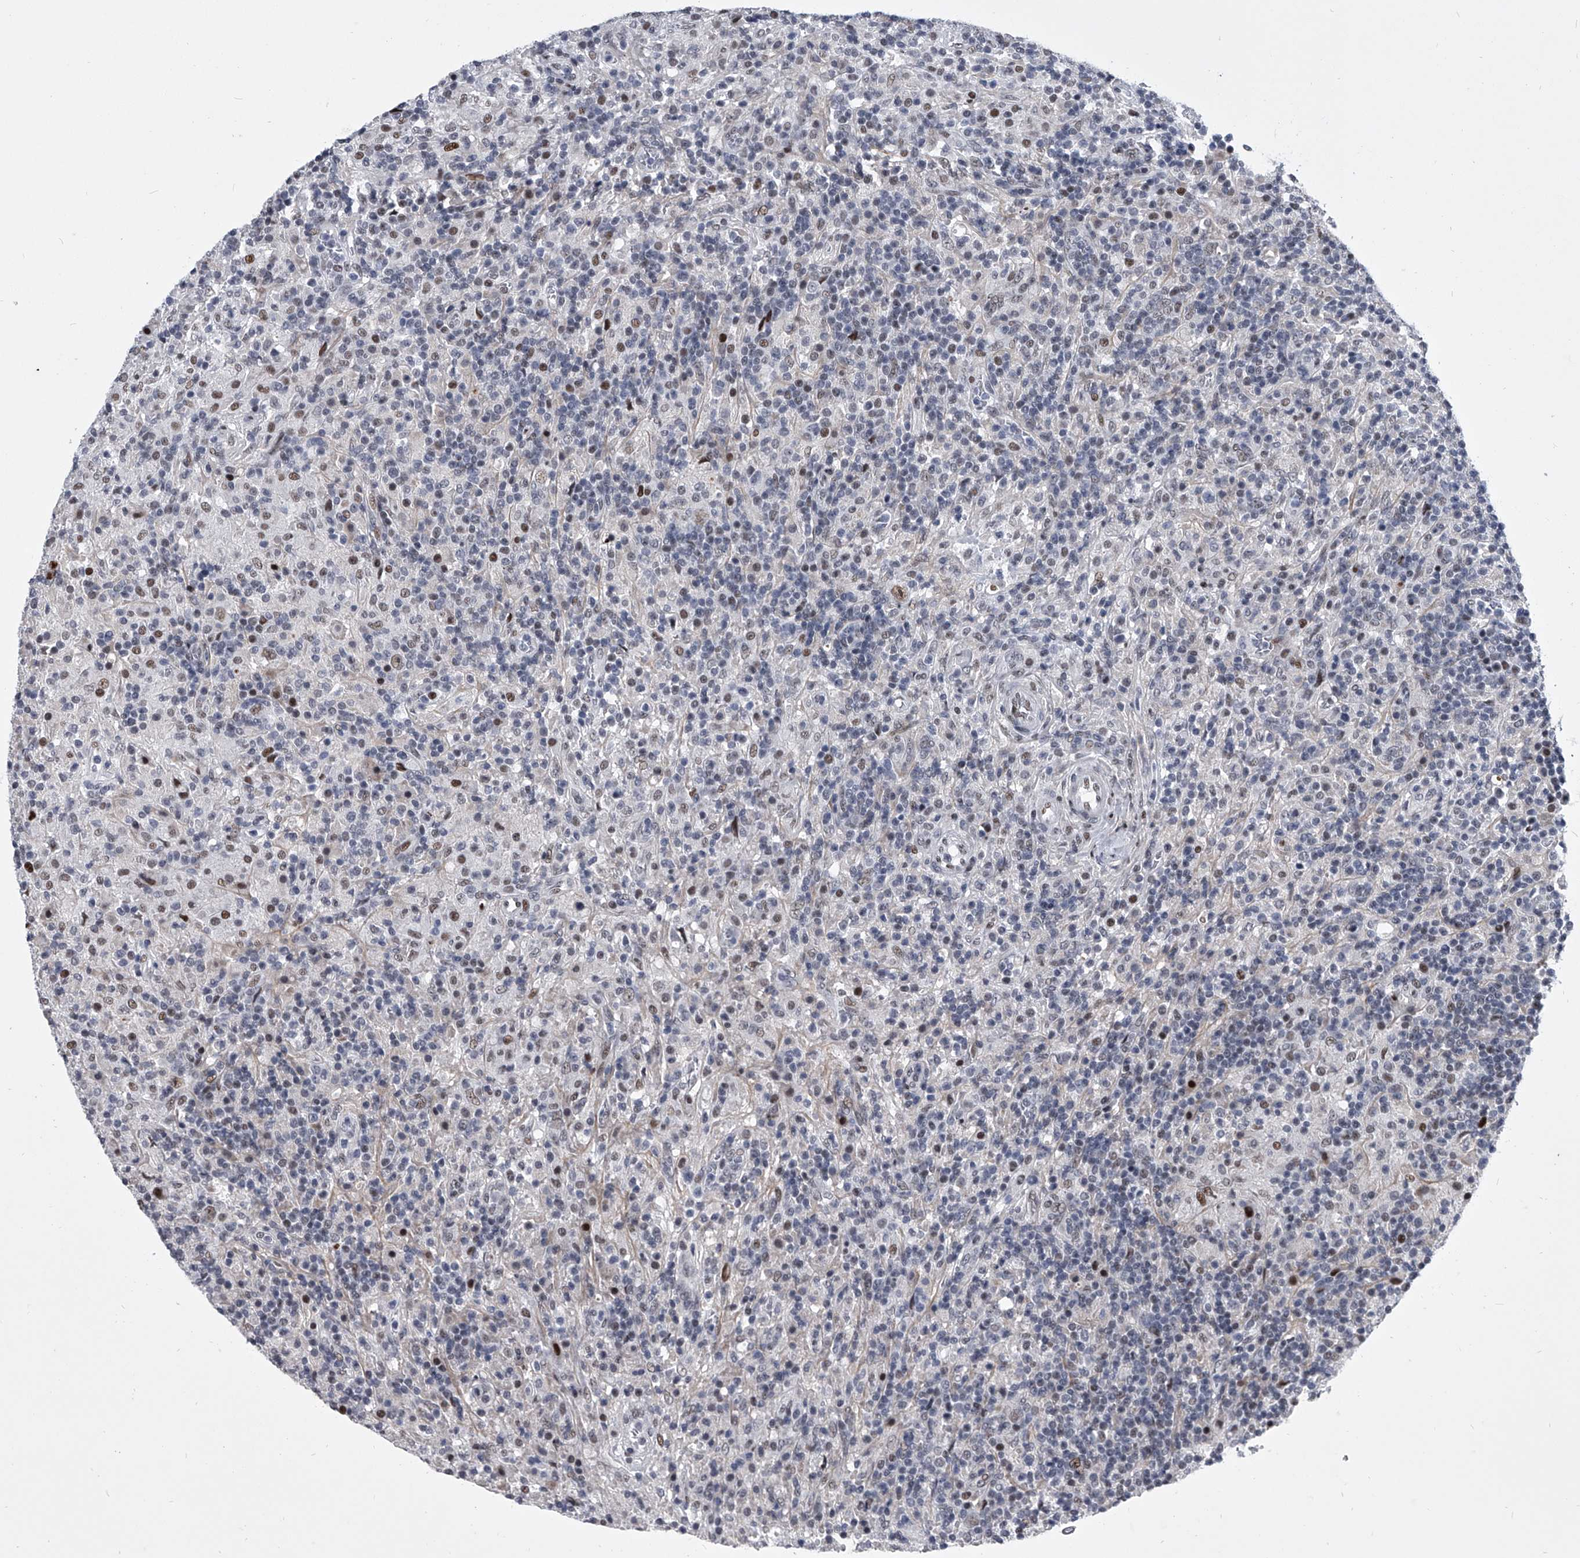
{"staining": {"intensity": "moderate", "quantity": "25%-75%", "location": "nuclear"}, "tissue": "lymphoma", "cell_type": "Tumor cells", "image_type": "cancer", "snomed": [{"axis": "morphology", "description": "Hodgkin's disease, NOS"}, {"axis": "topography", "description": "Lymph node"}], "caption": "Tumor cells reveal moderate nuclear positivity in about 25%-75% of cells in Hodgkin's disease.", "gene": "CMTR1", "patient": {"sex": "male", "age": 70}}